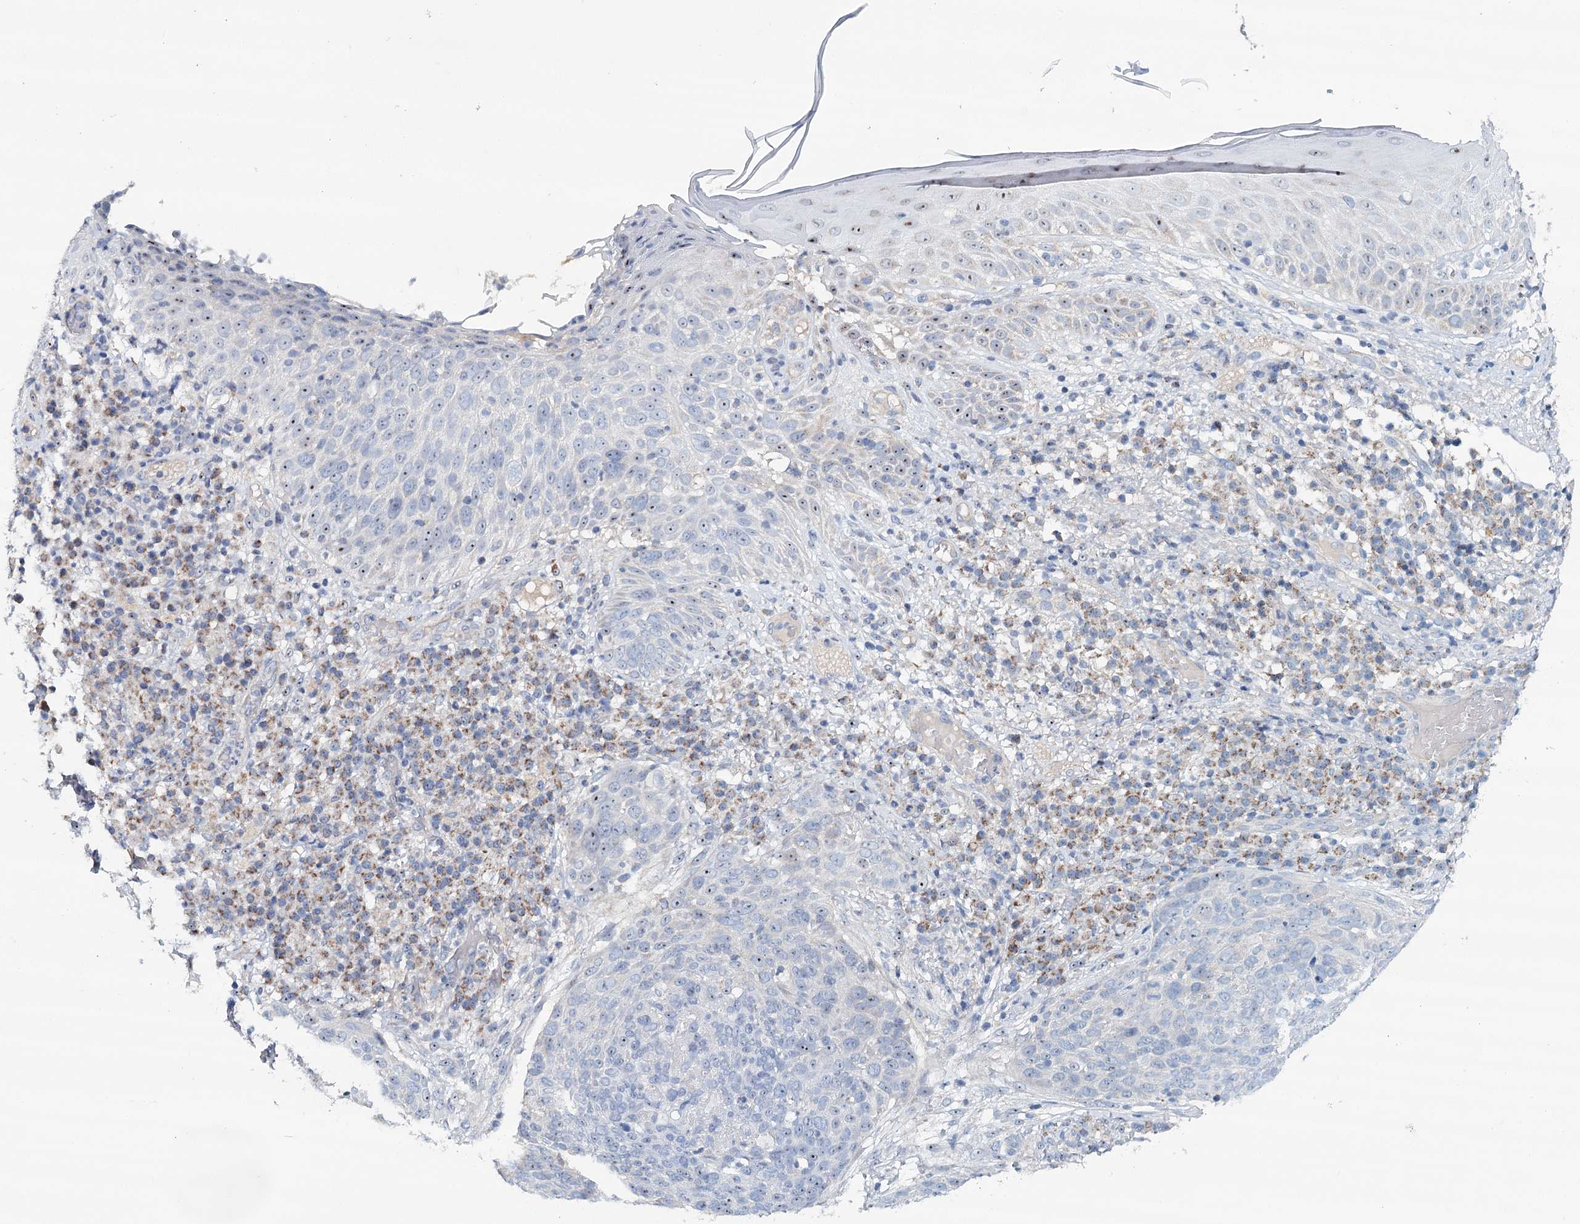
{"staining": {"intensity": "negative", "quantity": "none", "location": "none"}, "tissue": "skin cancer", "cell_type": "Tumor cells", "image_type": "cancer", "snomed": [{"axis": "morphology", "description": "Squamous cell carcinoma in situ, NOS"}, {"axis": "morphology", "description": "Squamous cell carcinoma, NOS"}, {"axis": "topography", "description": "Skin"}], "caption": "High magnification brightfield microscopy of squamous cell carcinoma in situ (skin) stained with DAB (3,3'-diaminobenzidine) (brown) and counterstained with hematoxylin (blue): tumor cells show no significant expression.", "gene": "RBM43", "patient": {"sex": "male", "age": 93}}